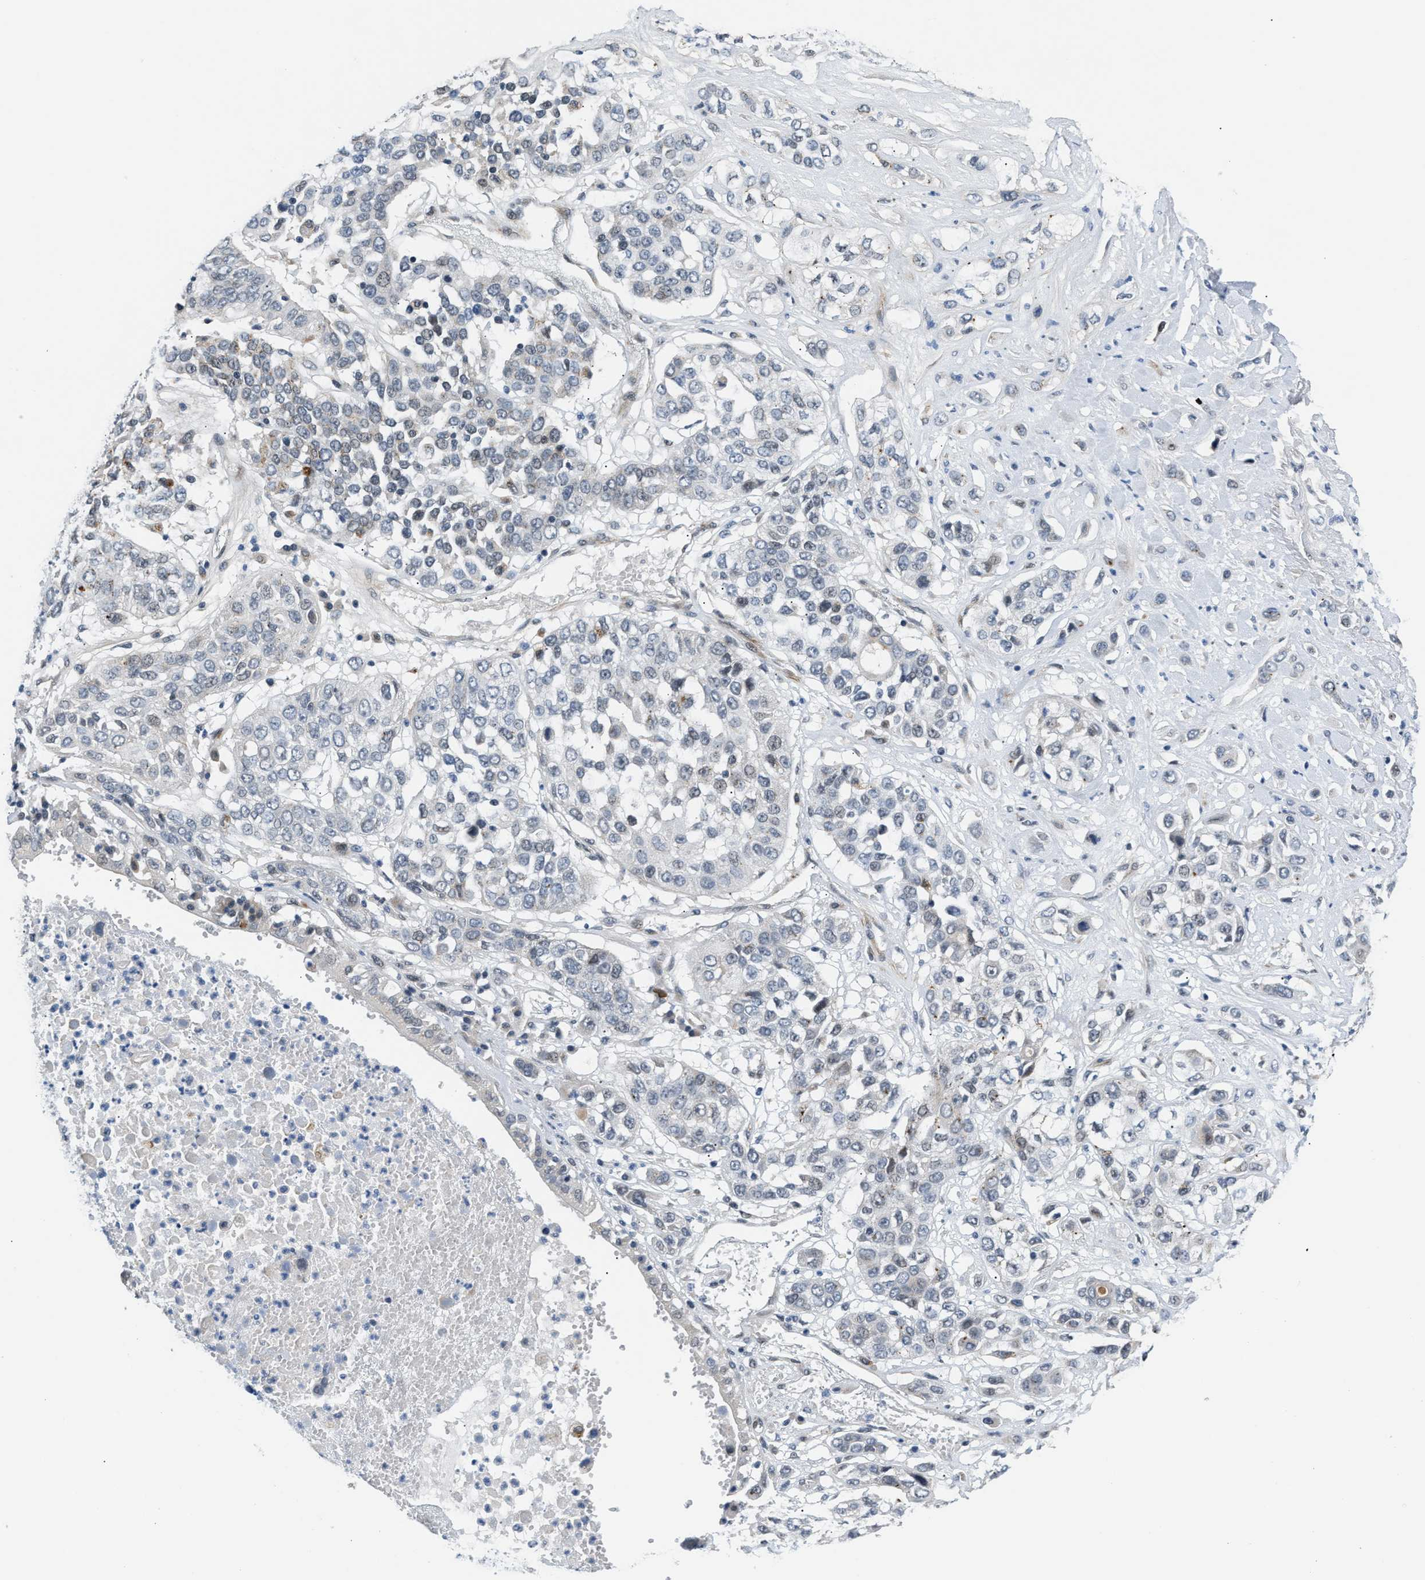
{"staining": {"intensity": "negative", "quantity": "none", "location": "none"}, "tissue": "lung cancer", "cell_type": "Tumor cells", "image_type": "cancer", "snomed": [{"axis": "morphology", "description": "Squamous cell carcinoma, NOS"}, {"axis": "topography", "description": "Lung"}], "caption": "Immunohistochemical staining of human lung cancer (squamous cell carcinoma) displays no significant expression in tumor cells.", "gene": "PPM1H", "patient": {"sex": "male", "age": 71}}